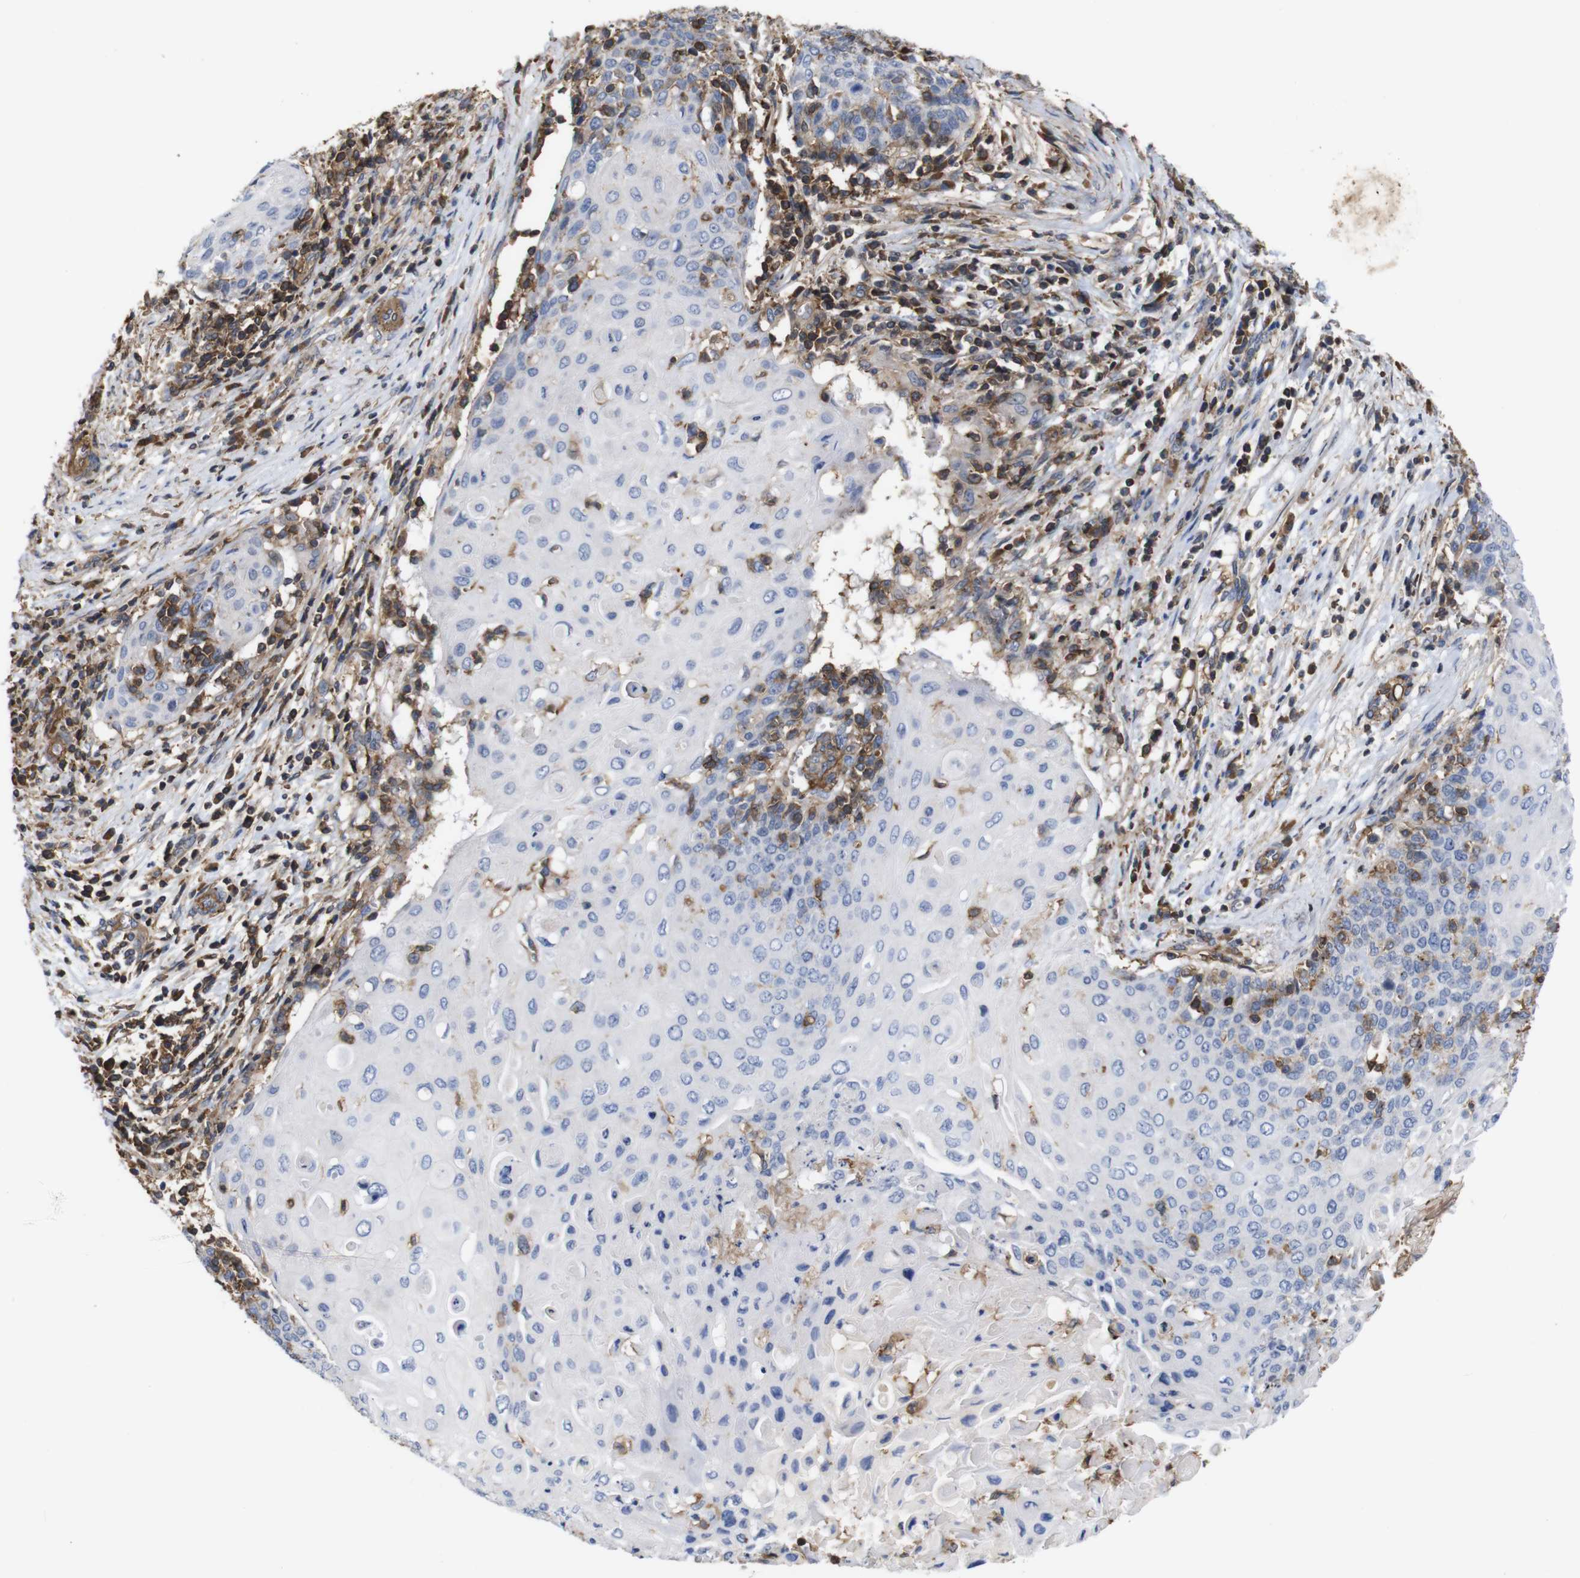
{"staining": {"intensity": "negative", "quantity": "none", "location": "none"}, "tissue": "cervical cancer", "cell_type": "Tumor cells", "image_type": "cancer", "snomed": [{"axis": "morphology", "description": "Squamous cell carcinoma, NOS"}, {"axis": "topography", "description": "Cervix"}], "caption": "The immunohistochemistry photomicrograph has no significant expression in tumor cells of cervical cancer (squamous cell carcinoma) tissue.", "gene": "PI4KA", "patient": {"sex": "female", "age": 39}}